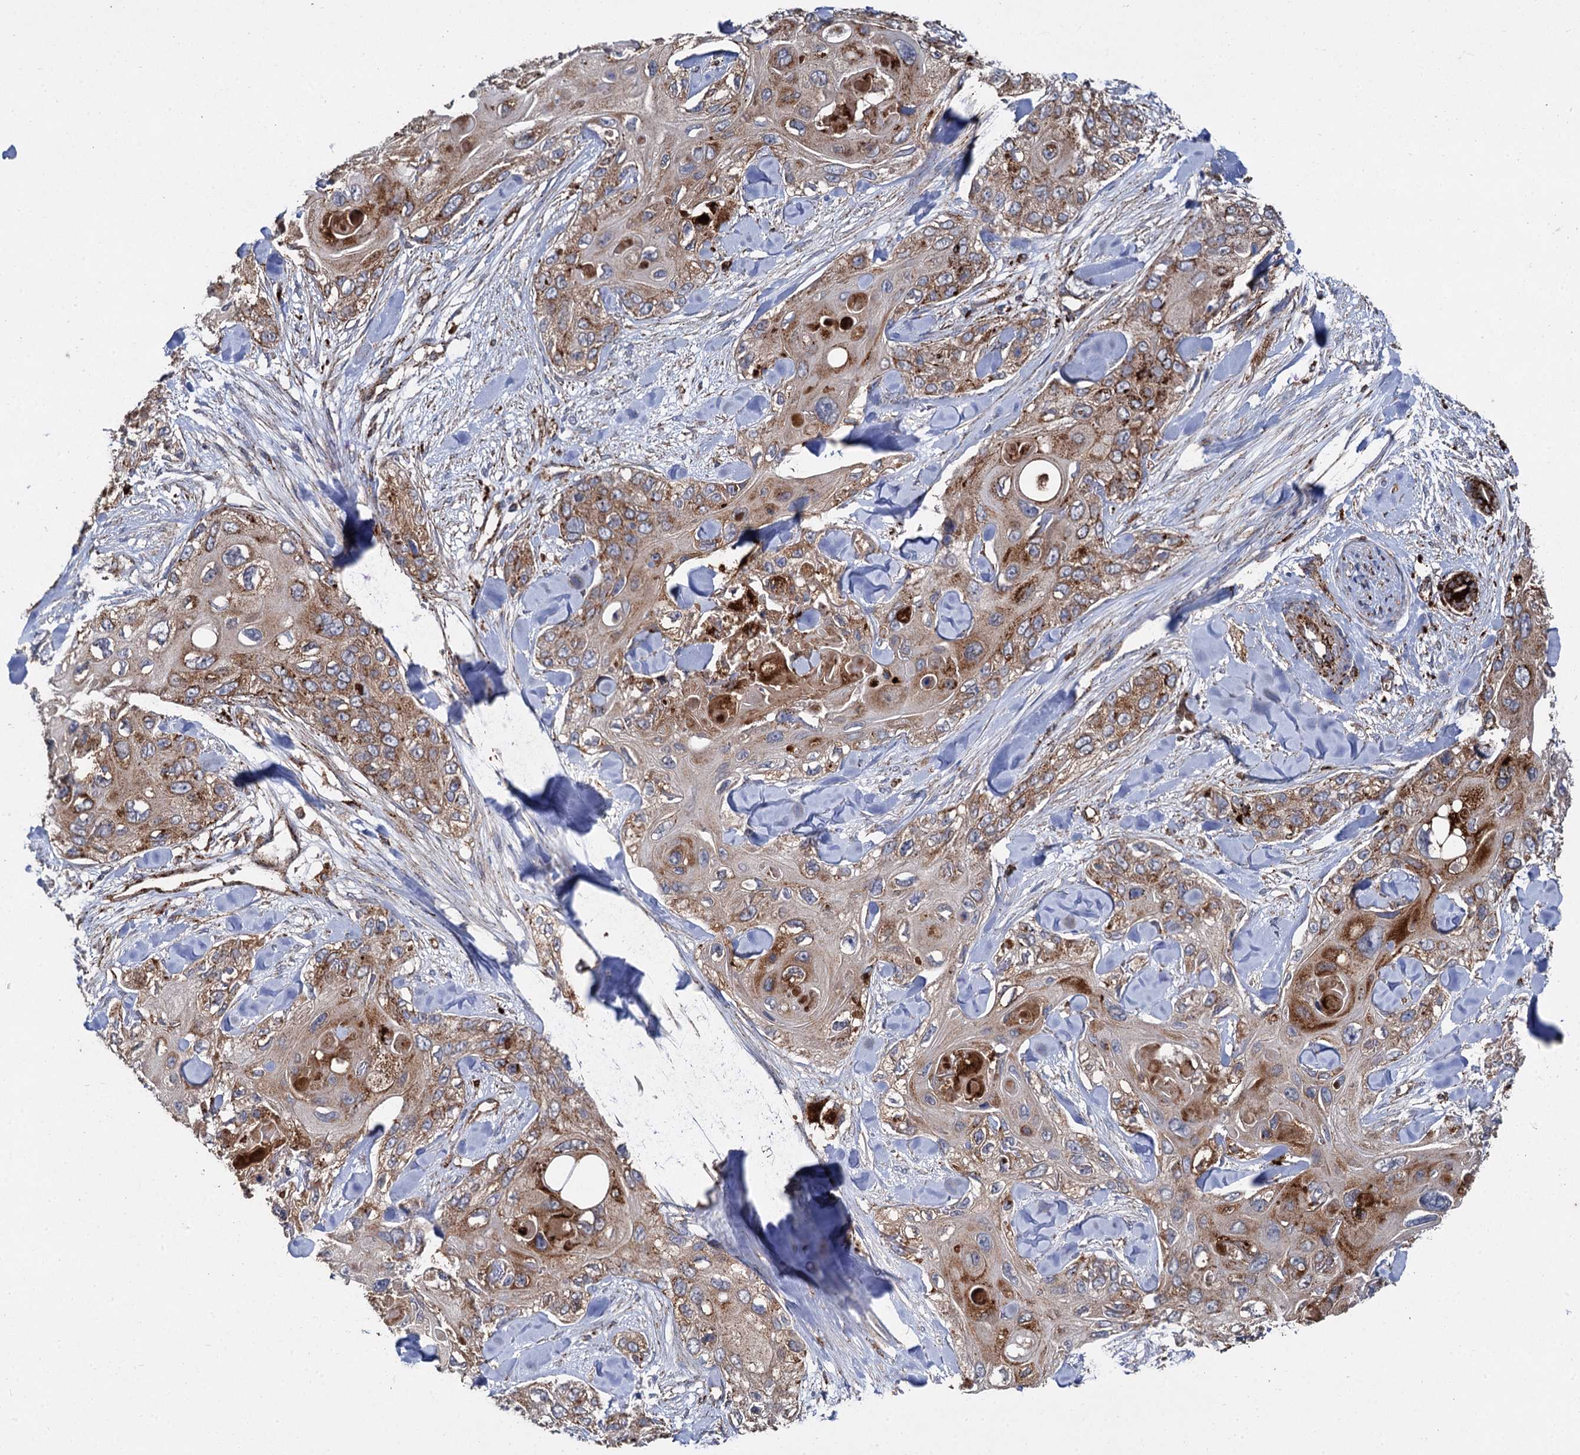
{"staining": {"intensity": "strong", "quantity": ">75%", "location": "cytoplasmic/membranous"}, "tissue": "skin cancer", "cell_type": "Tumor cells", "image_type": "cancer", "snomed": [{"axis": "morphology", "description": "Normal tissue, NOS"}, {"axis": "morphology", "description": "Squamous cell carcinoma, NOS"}, {"axis": "topography", "description": "Skin"}], "caption": "Squamous cell carcinoma (skin) was stained to show a protein in brown. There is high levels of strong cytoplasmic/membranous expression in about >75% of tumor cells. (DAB (3,3'-diaminobenzidine) IHC, brown staining for protein, blue staining for nuclei).", "gene": "GBA1", "patient": {"sex": "male", "age": 72}}